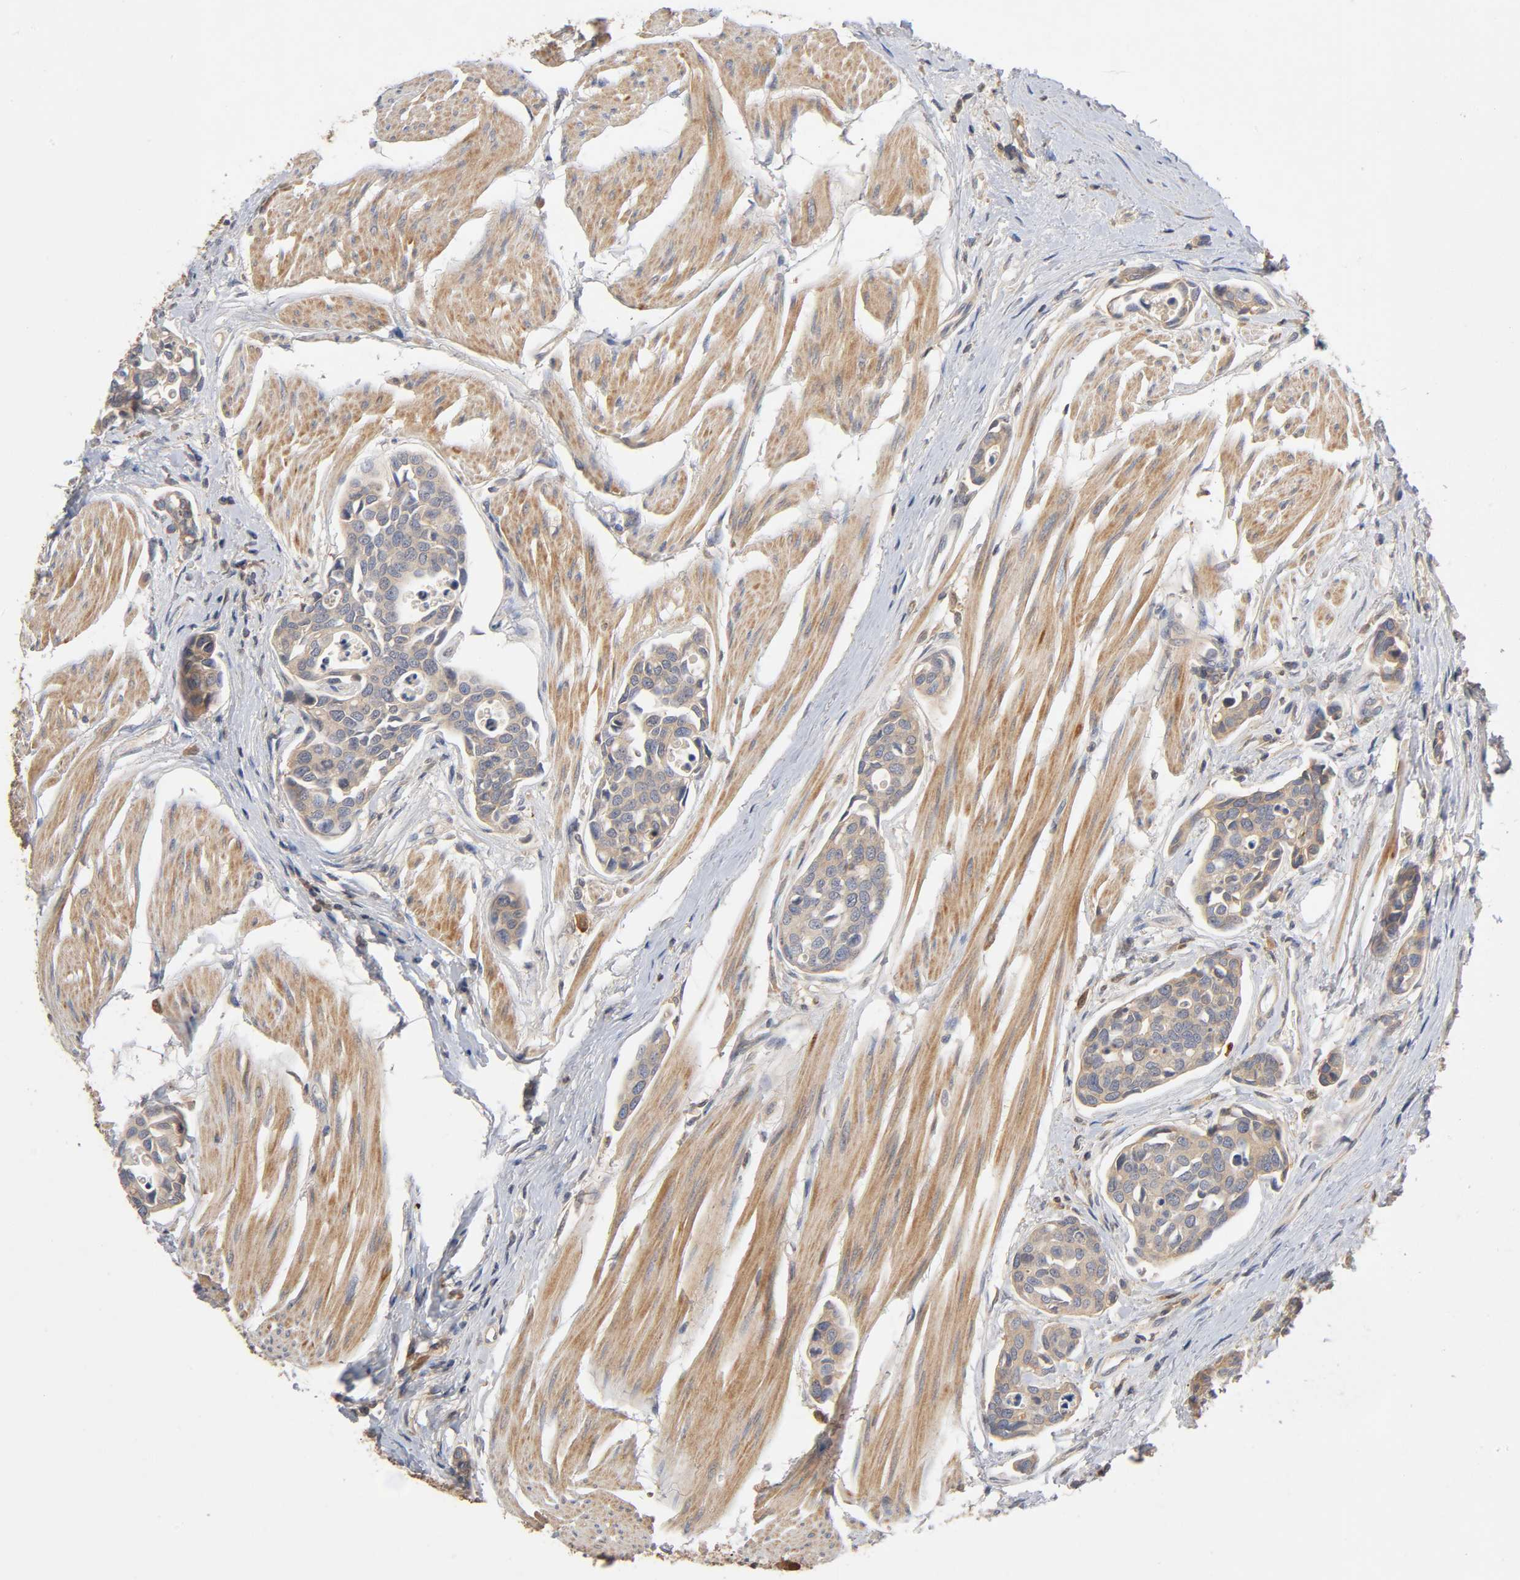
{"staining": {"intensity": "moderate", "quantity": ">75%", "location": "cytoplasmic/membranous"}, "tissue": "urothelial cancer", "cell_type": "Tumor cells", "image_type": "cancer", "snomed": [{"axis": "morphology", "description": "Urothelial carcinoma, High grade"}, {"axis": "topography", "description": "Urinary bladder"}], "caption": "Tumor cells display medium levels of moderate cytoplasmic/membranous staining in approximately >75% of cells in urothelial cancer. Using DAB (3,3'-diaminobenzidine) (brown) and hematoxylin (blue) stains, captured at high magnification using brightfield microscopy.", "gene": "CPB2", "patient": {"sex": "male", "age": 78}}